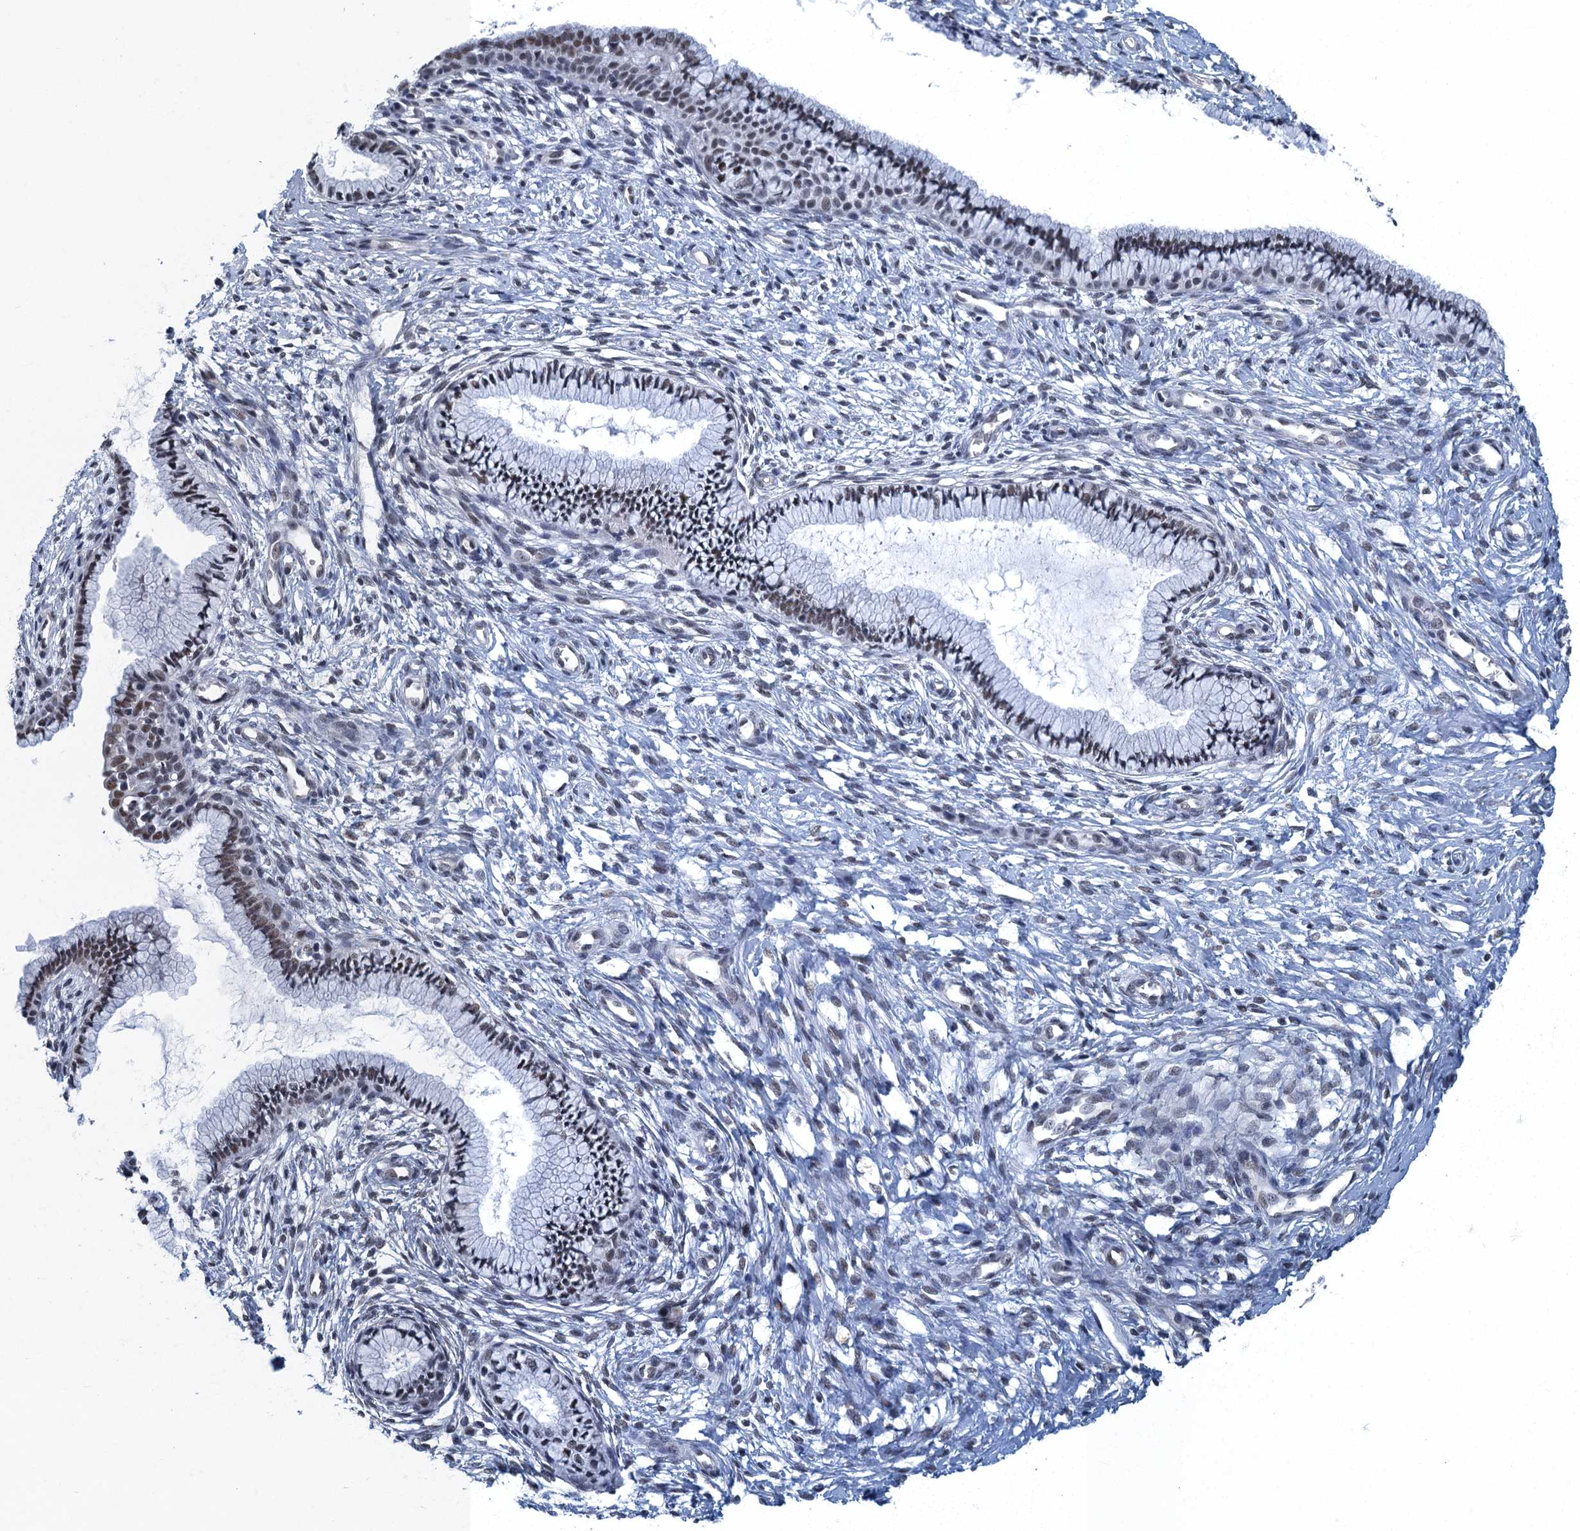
{"staining": {"intensity": "moderate", "quantity": "25%-75%", "location": "nuclear"}, "tissue": "cervix", "cell_type": "Glandular cells", "image_type": "normal", "snomed": [{"axis": "morphology", "description": "Normal tissue, NOS"}, {"axis": "topography", "description": "Cervix"}], "caption": "Protein positivity by immunohistochemistry shows moderate nuclear staining in about 25%-75% of glandular cells in unremarkable cervix.", "gene": "GADL1", "patient": {"sex": "female", "age": 36}}